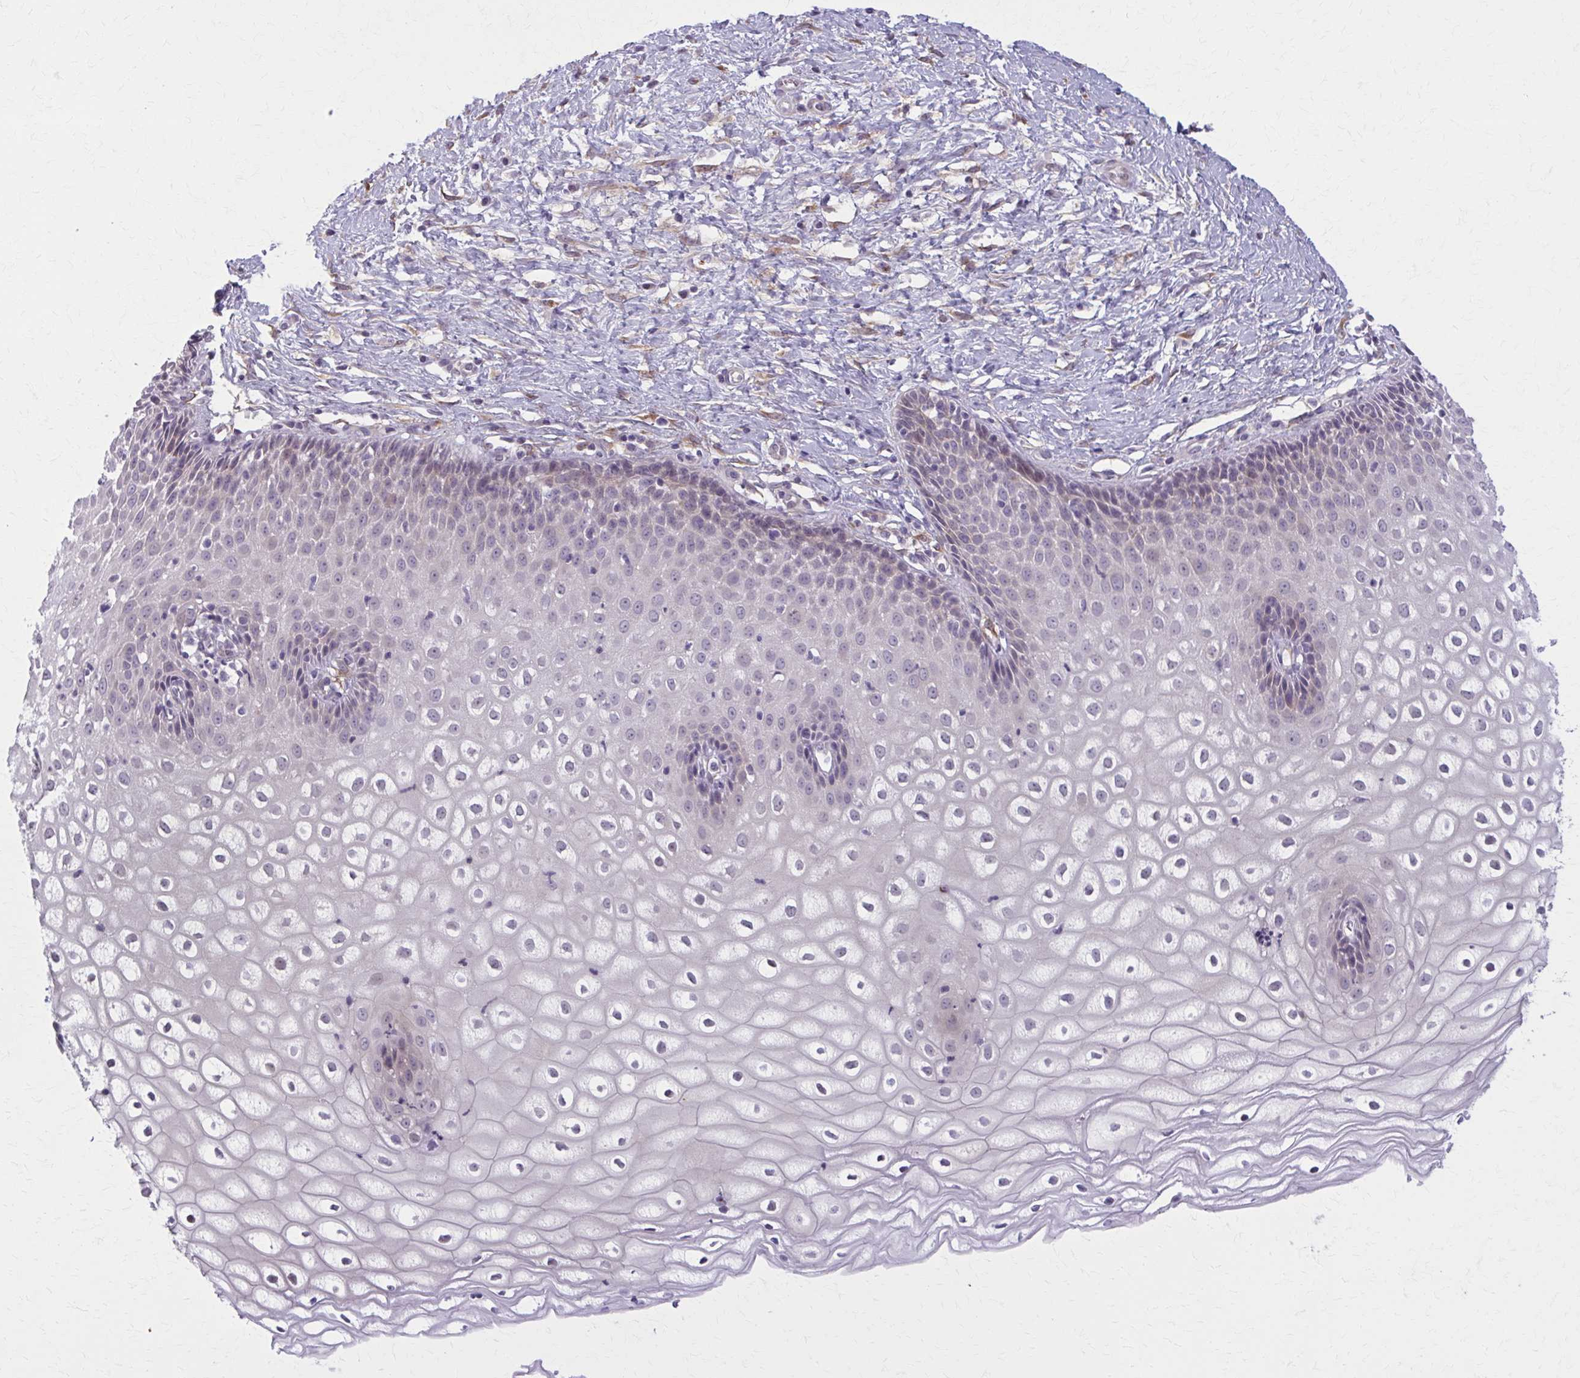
{"staining": {"intensity": "weak", "quantity": "<25%", "location": "cytoplasmic/membranous"}, "tissue": "cervix", "cell_type": "Glandular cells", "image_type": "normal", "snomed": [{"axis": "morphology", "description": "Normal tissue, NOS"}, {"axis": "topography", "description": "Cervix"}], "caption": "Immunohistochemistry (IHC) micrograph of unremarkable cervix: human cervix stained with DAB (3,3'-diaminobenzidine) displays no significant protein expression in glandular cells.", "gene": "NUMBL", "patient": {"sex": "female", "age": 36}}